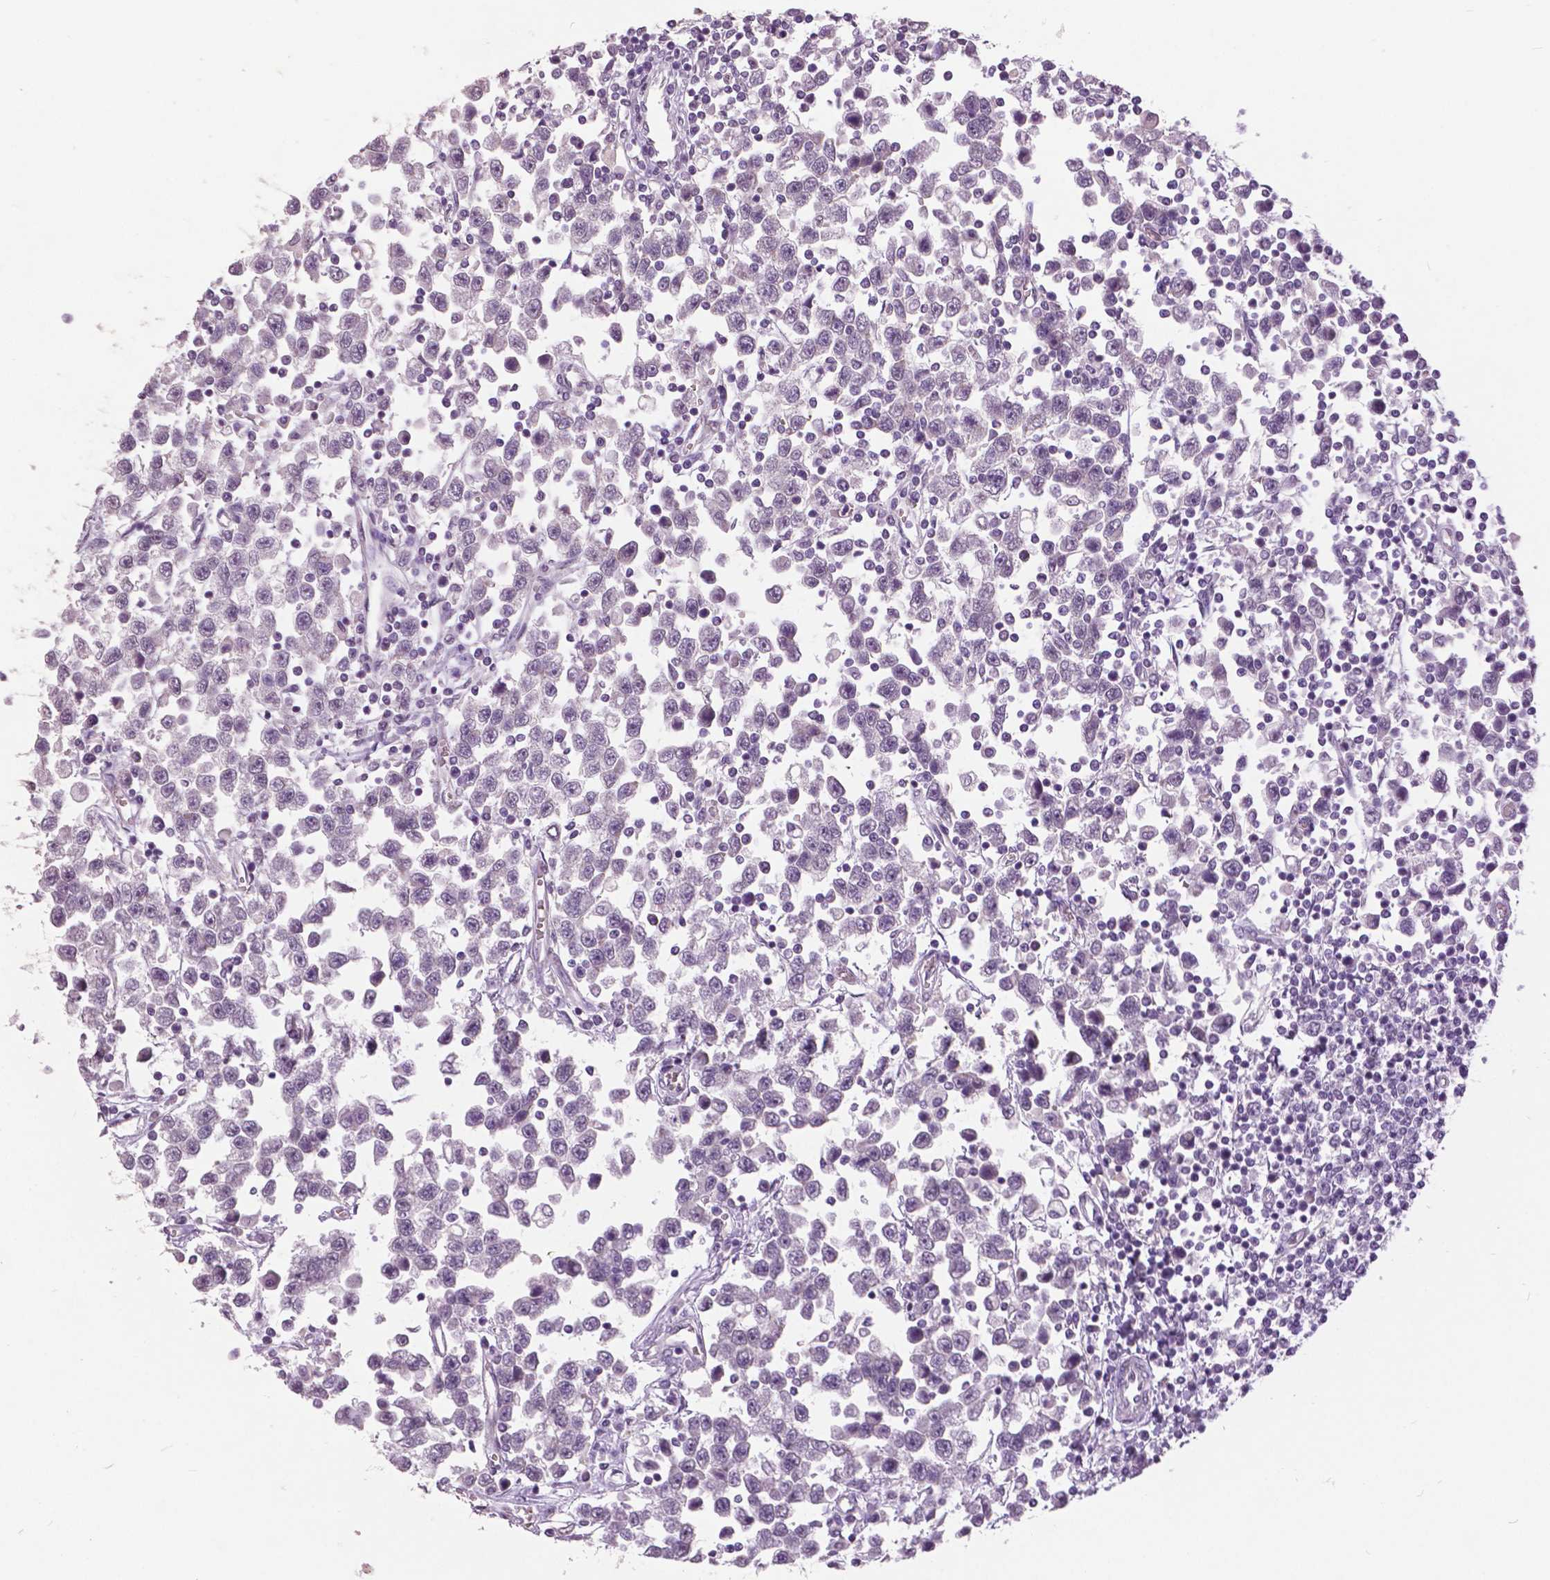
{"staining": {"intensity": "negative", "quantity": "none", "location": "none"}, "tissue": "testis cancer", "cell_type": "Tumor cells", "image_type": "cancer", "snomed": [{"axis": "morphology", "description": "Seminoma, NOS"}, {"axis": "topography", "description": "Testis"}], "caption": "Photomicrograph shows no significant protein expression in tumor cells of testis cancer.", "gene": "GRIN2A", "patient": {"sex": "male", "age": 34}}